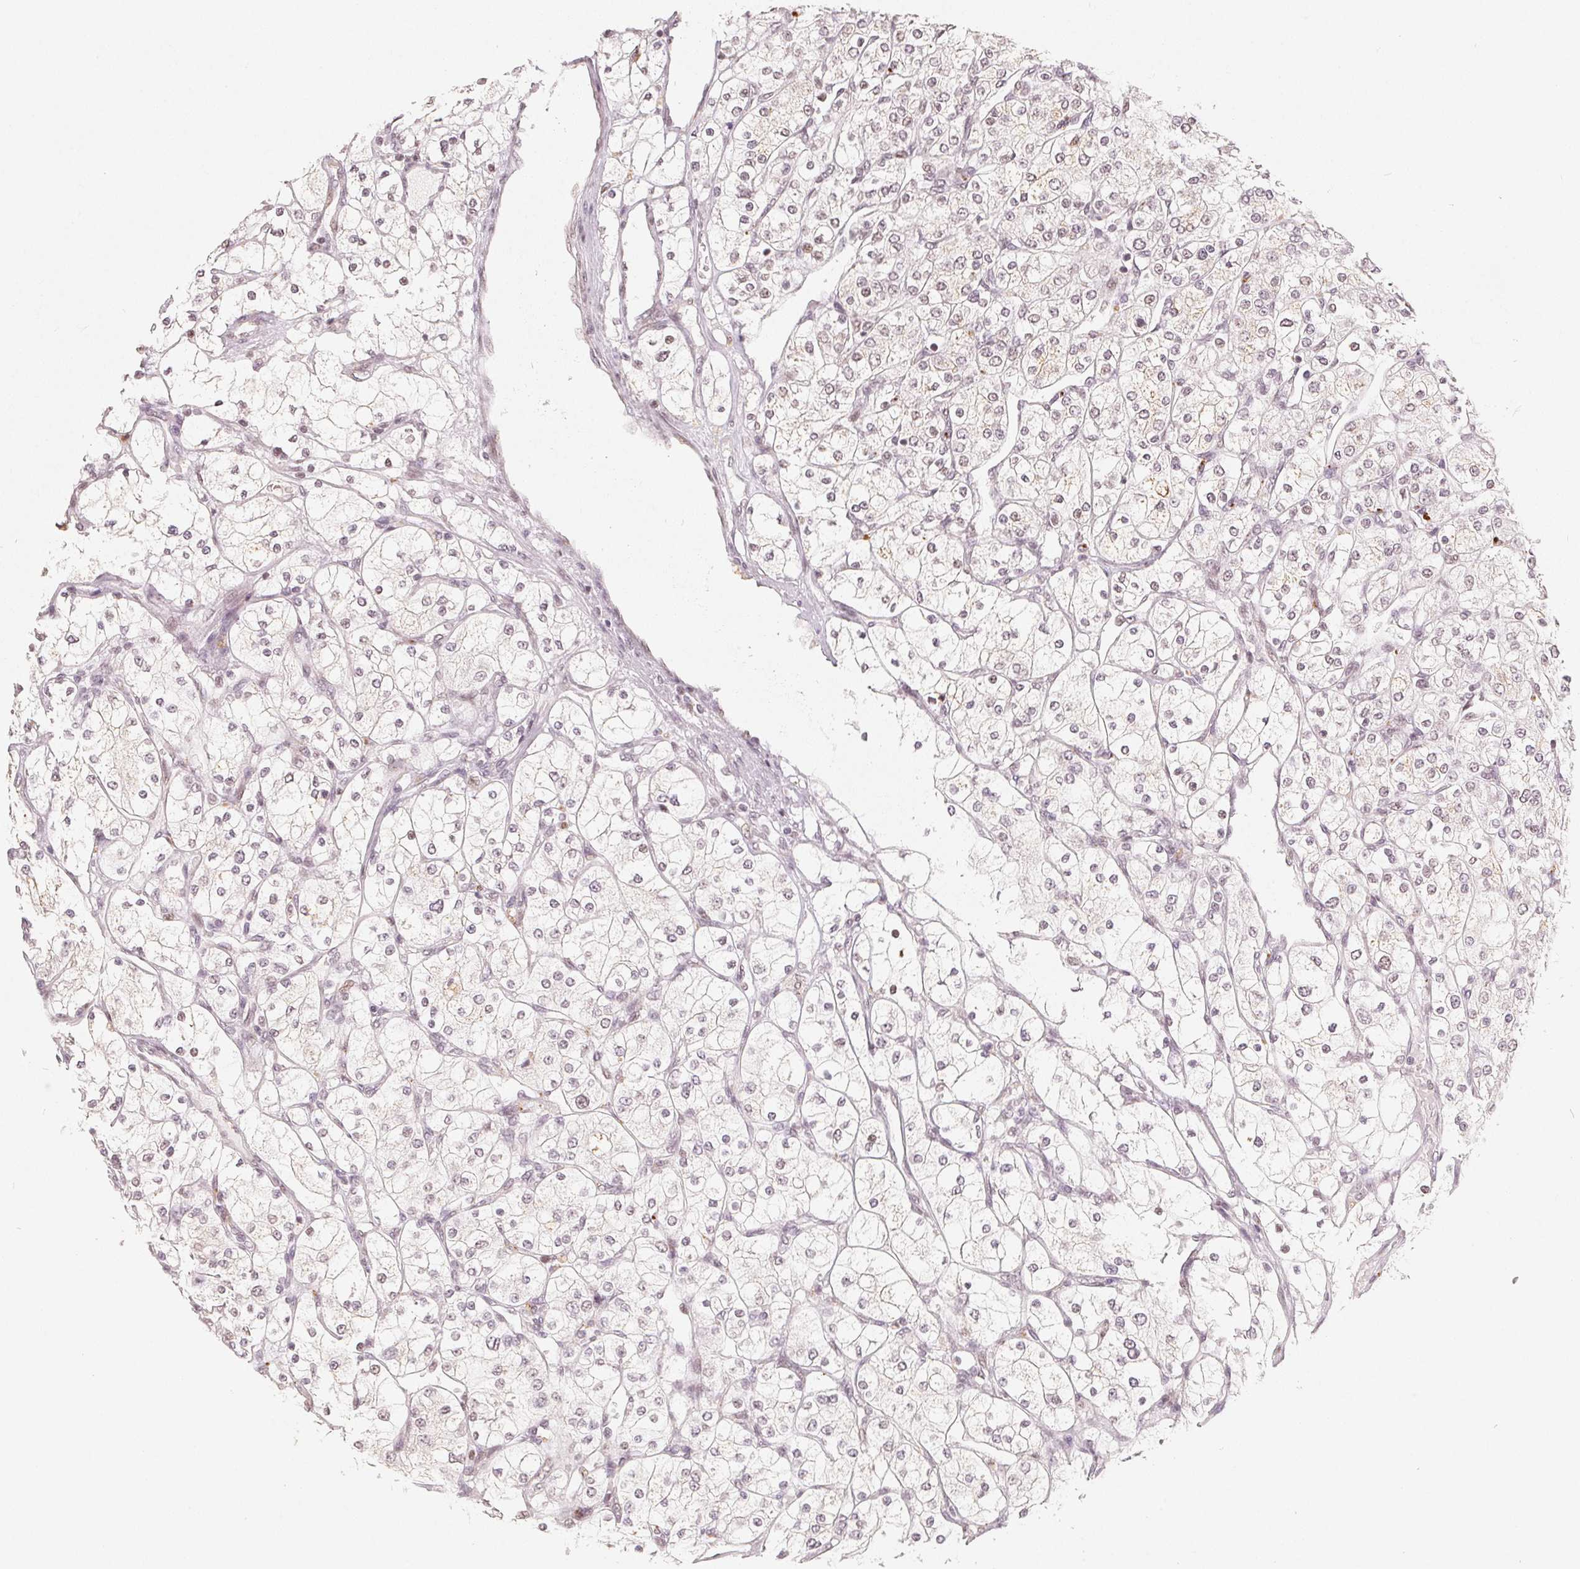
{"staining": {"intensity": "negative", "quantity": "none", "location": "none"}, "tissue": "renal cancer", "cell_type": "Tumor cells", "image_type": "cancer", "snomed": [{"axis": "morphology", "description": "Adenocarcinoma, NOS"}, {"axis": "topography", "description": "Kidney"}], "caption": "This is an immunohistochemistry photomicrograph of renal cancer (adenocarcinoma). There is no staining in tumor cells.", "gene": "CCDC138", "patient": {"sex": "male", "age": 80}}